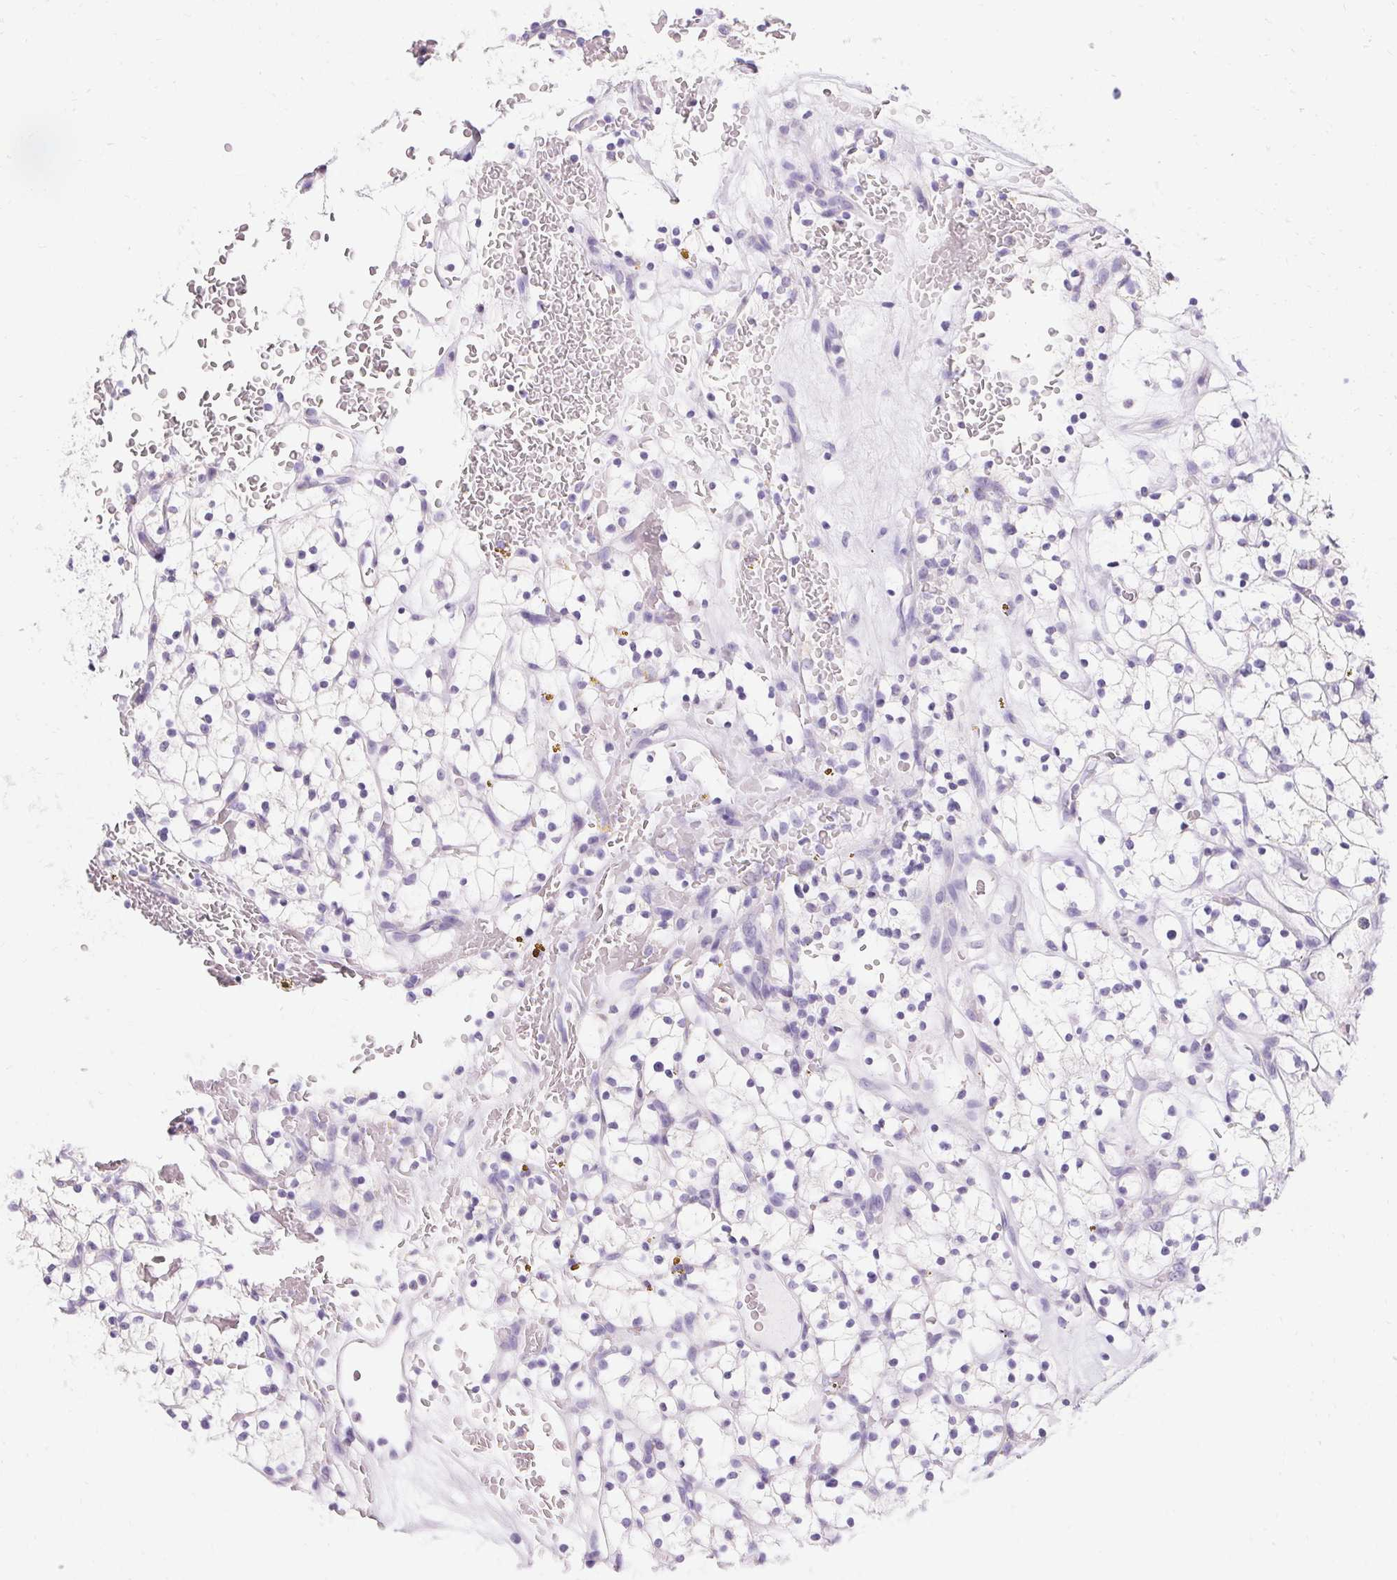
{"staining": {"intensity": "negative", "quantity": "none", "location": "none"}, "tissue": "renal cancer", "cell_type": "Tumor cells", "image_type": "cancer", "snomed": [{"axis": "morphology", "description": "Adenocarcinoma, NOS"}, {"axis": "topography", "description": "Kidney"}], "caption": "The image demonstrates no staining of tumor cells in adenocarcinoma (renal). The staining was performed using DAB (3,3'-diaminobenzidine) to visualize the protein expression in brown, while the nuclei were stained in blue with hematoxylin (Magnification: 20x).", "gene": "ASGR2", "patient": {"sex": "female", "age": 64}}